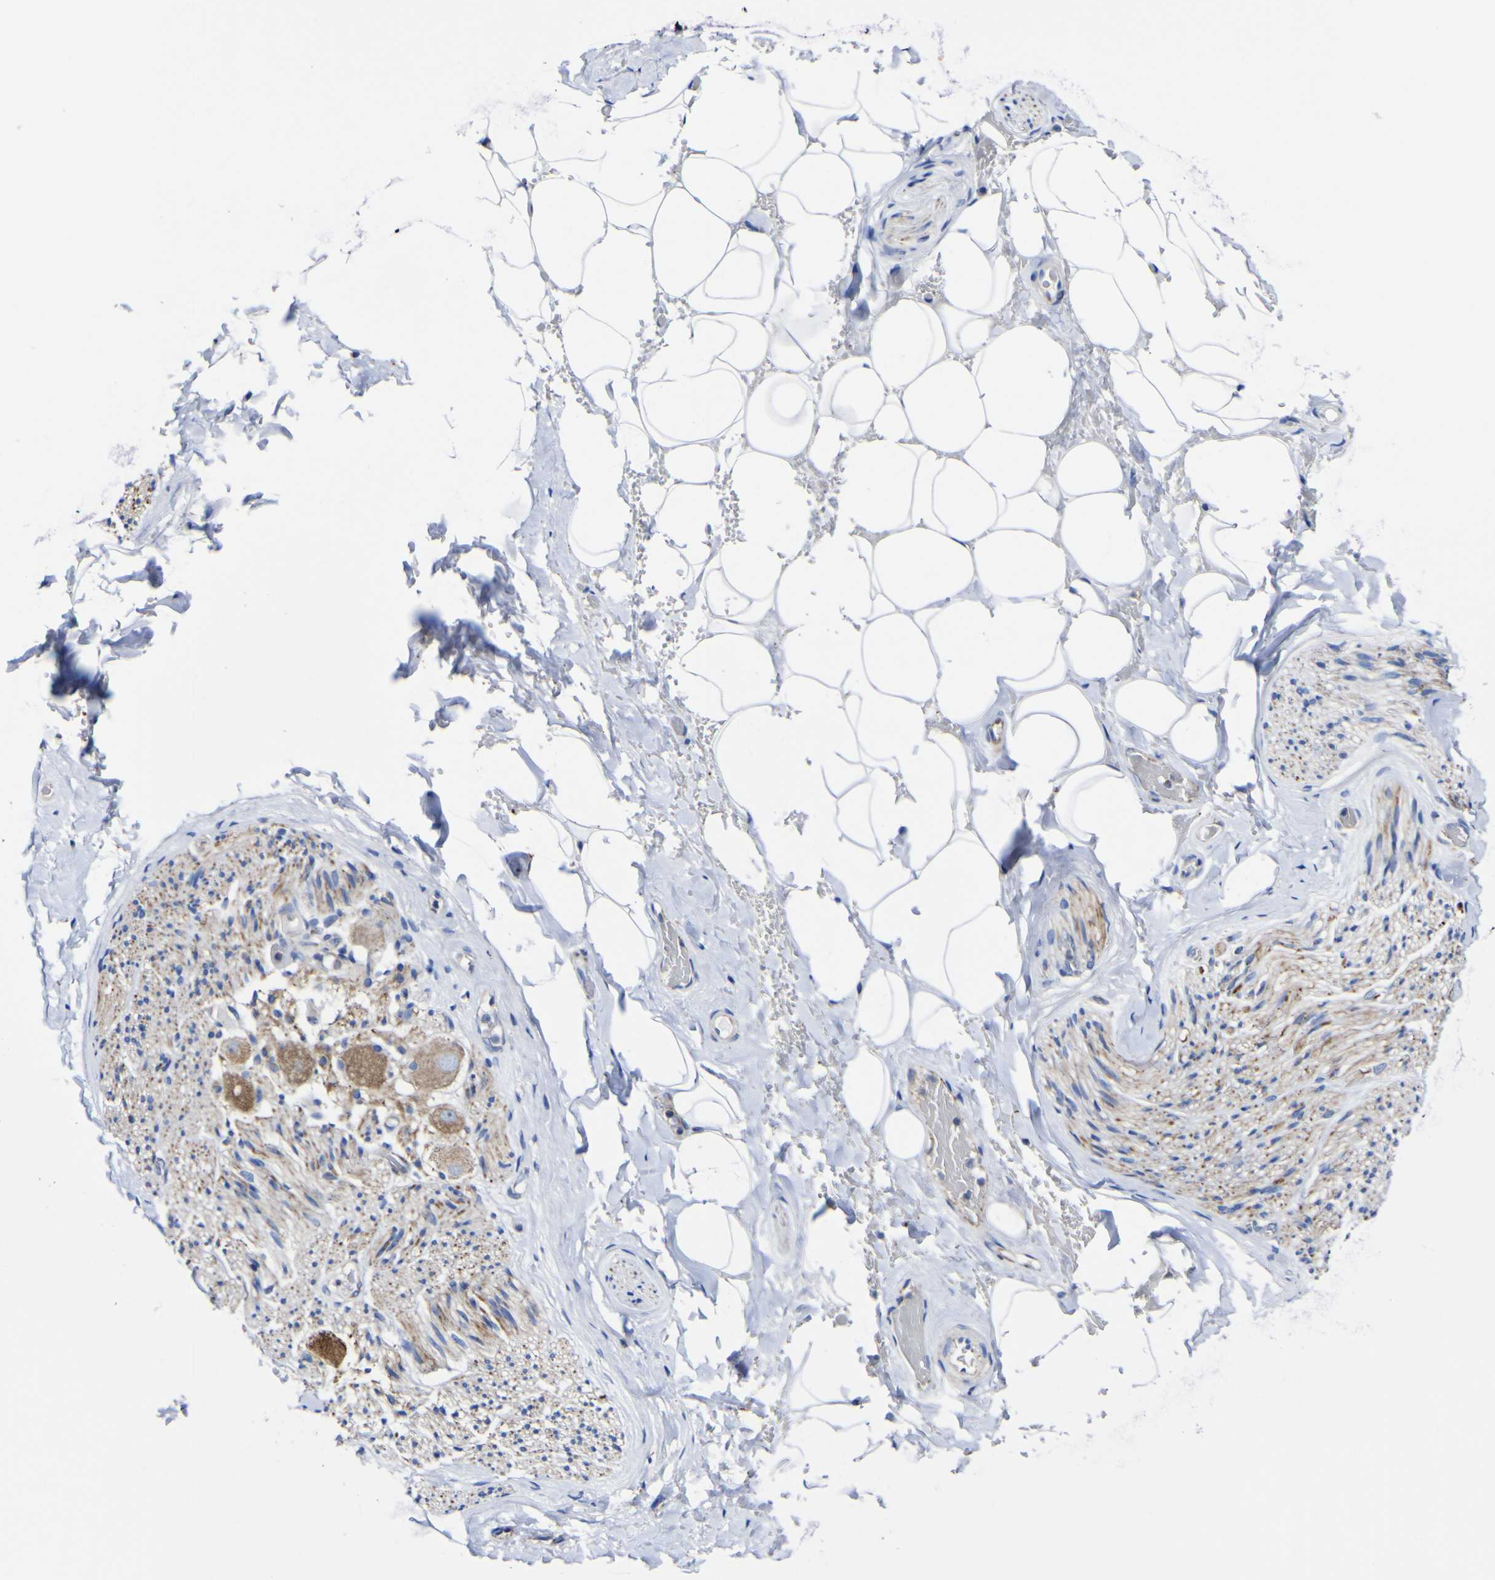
{"staining": {"intensity": "negative", "quantity": "none", "location": "none"}, "tissue": "adipose tissue", "cell_type": "Adipocytes", "image_type": "normal", "snomed": [{"axis": "morphology", "description": "Normal tissue, NOS"}, {"axis": "topography", "description": "Peripheral nerve tissue"}], "caption": "IHC photomicrograph of benign adipose tissue: adipose tissue stained with DAB displays no significant protein expression in adipocytes.", "gene": "CCDC90B", "patient": {"sex": "male", "age": 70}}